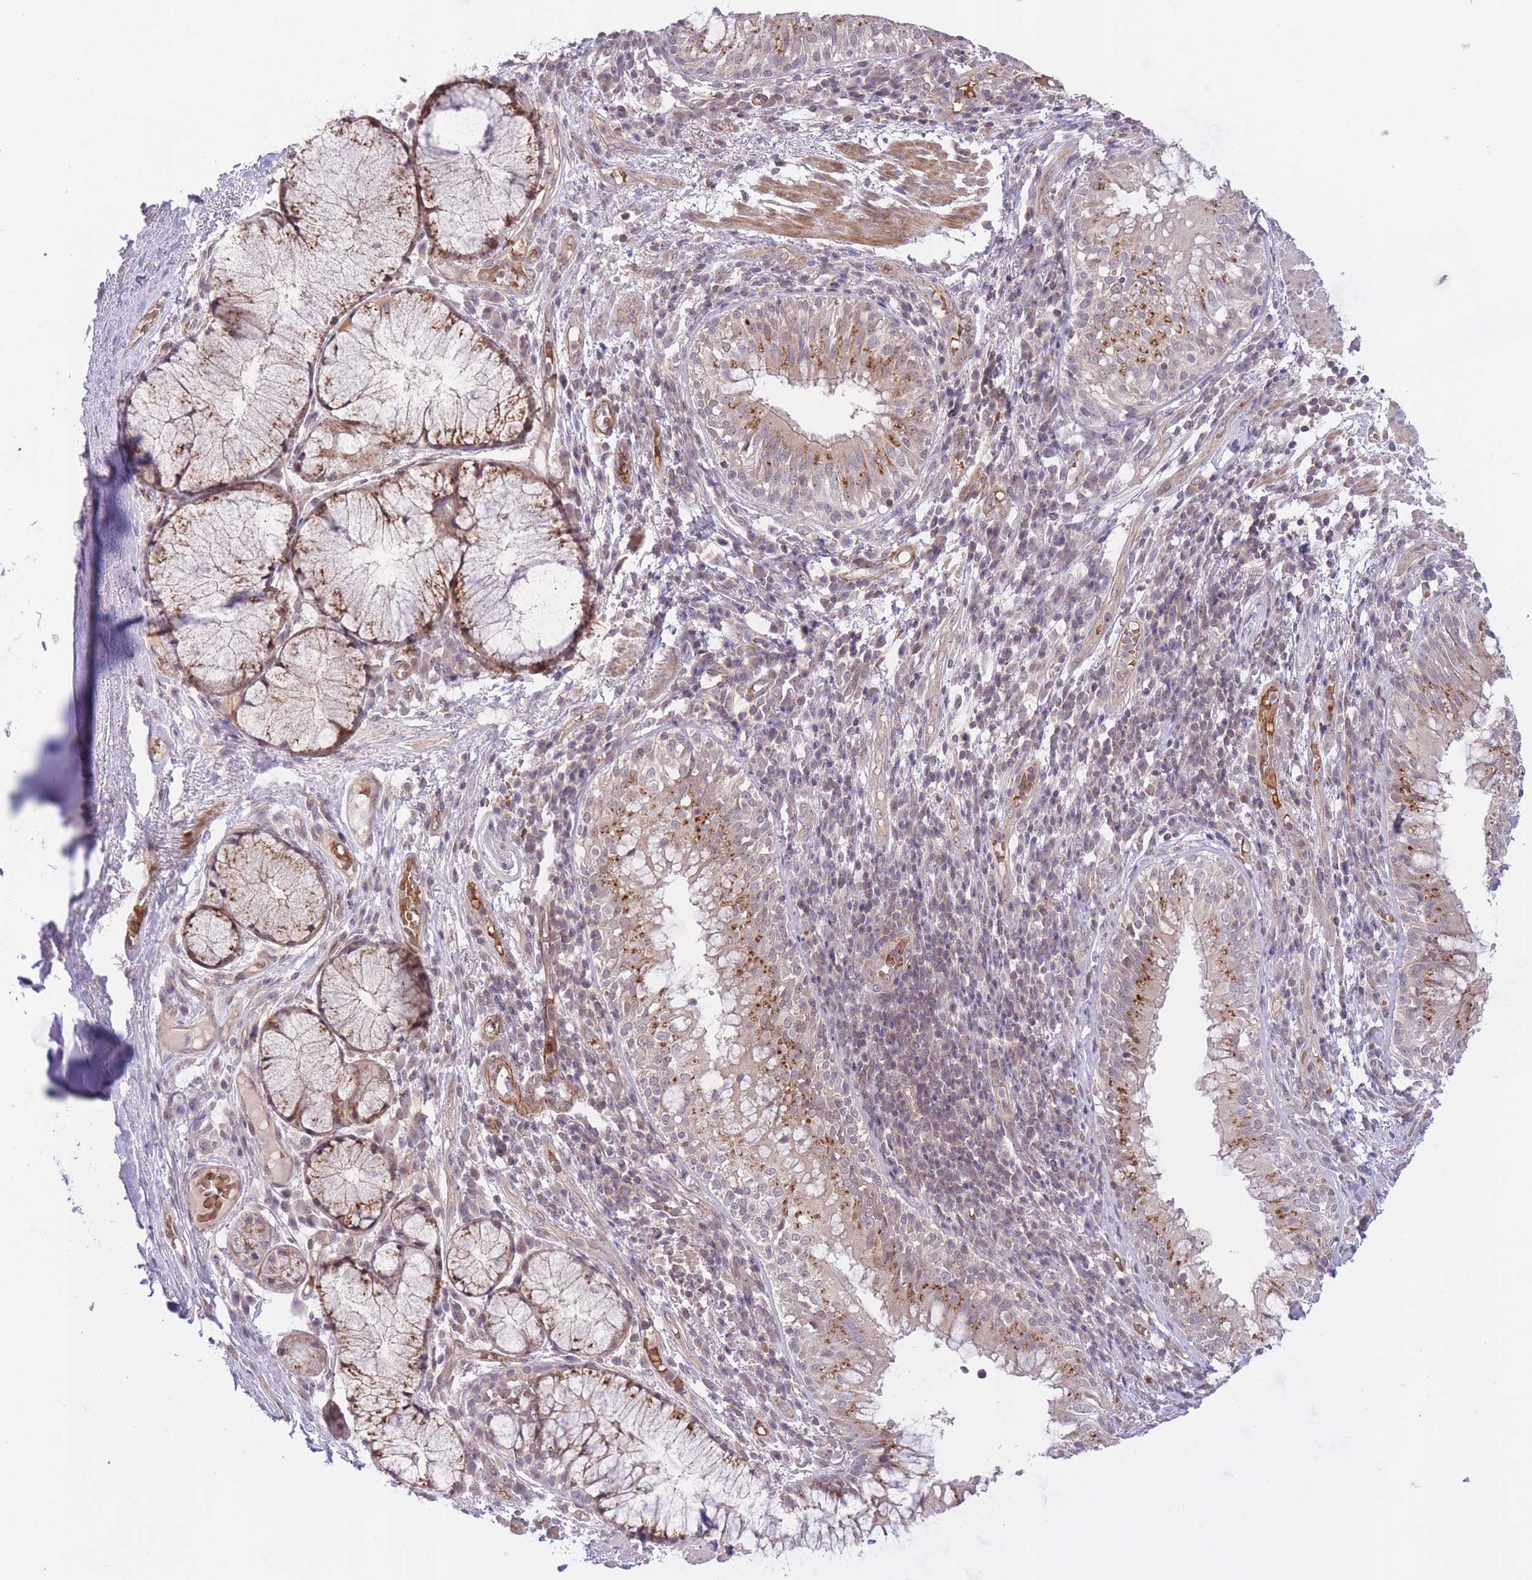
{"staining": {"intensity": "negative", "quantity": "none", "location": "none"}, "tissue": "soft tissue", "cell_type": "Chondrocytes", "image_type": "normal", "snomed": [{"axis": "morphology", "description": "Normal tissue, NOS"}, {"axis": "topography", "description": "Cartilage tissue"}, {"axis": "topography", "description": "Bronchus"}], "caption": "Protein analysis of benign soft tissue exhibits no significant expression in chondrocytes. (DAB IHC visualized using brightfield microscopy, high magnification).", "gene": "FUT3", "patient": {"sex": "male", "age": 56}}